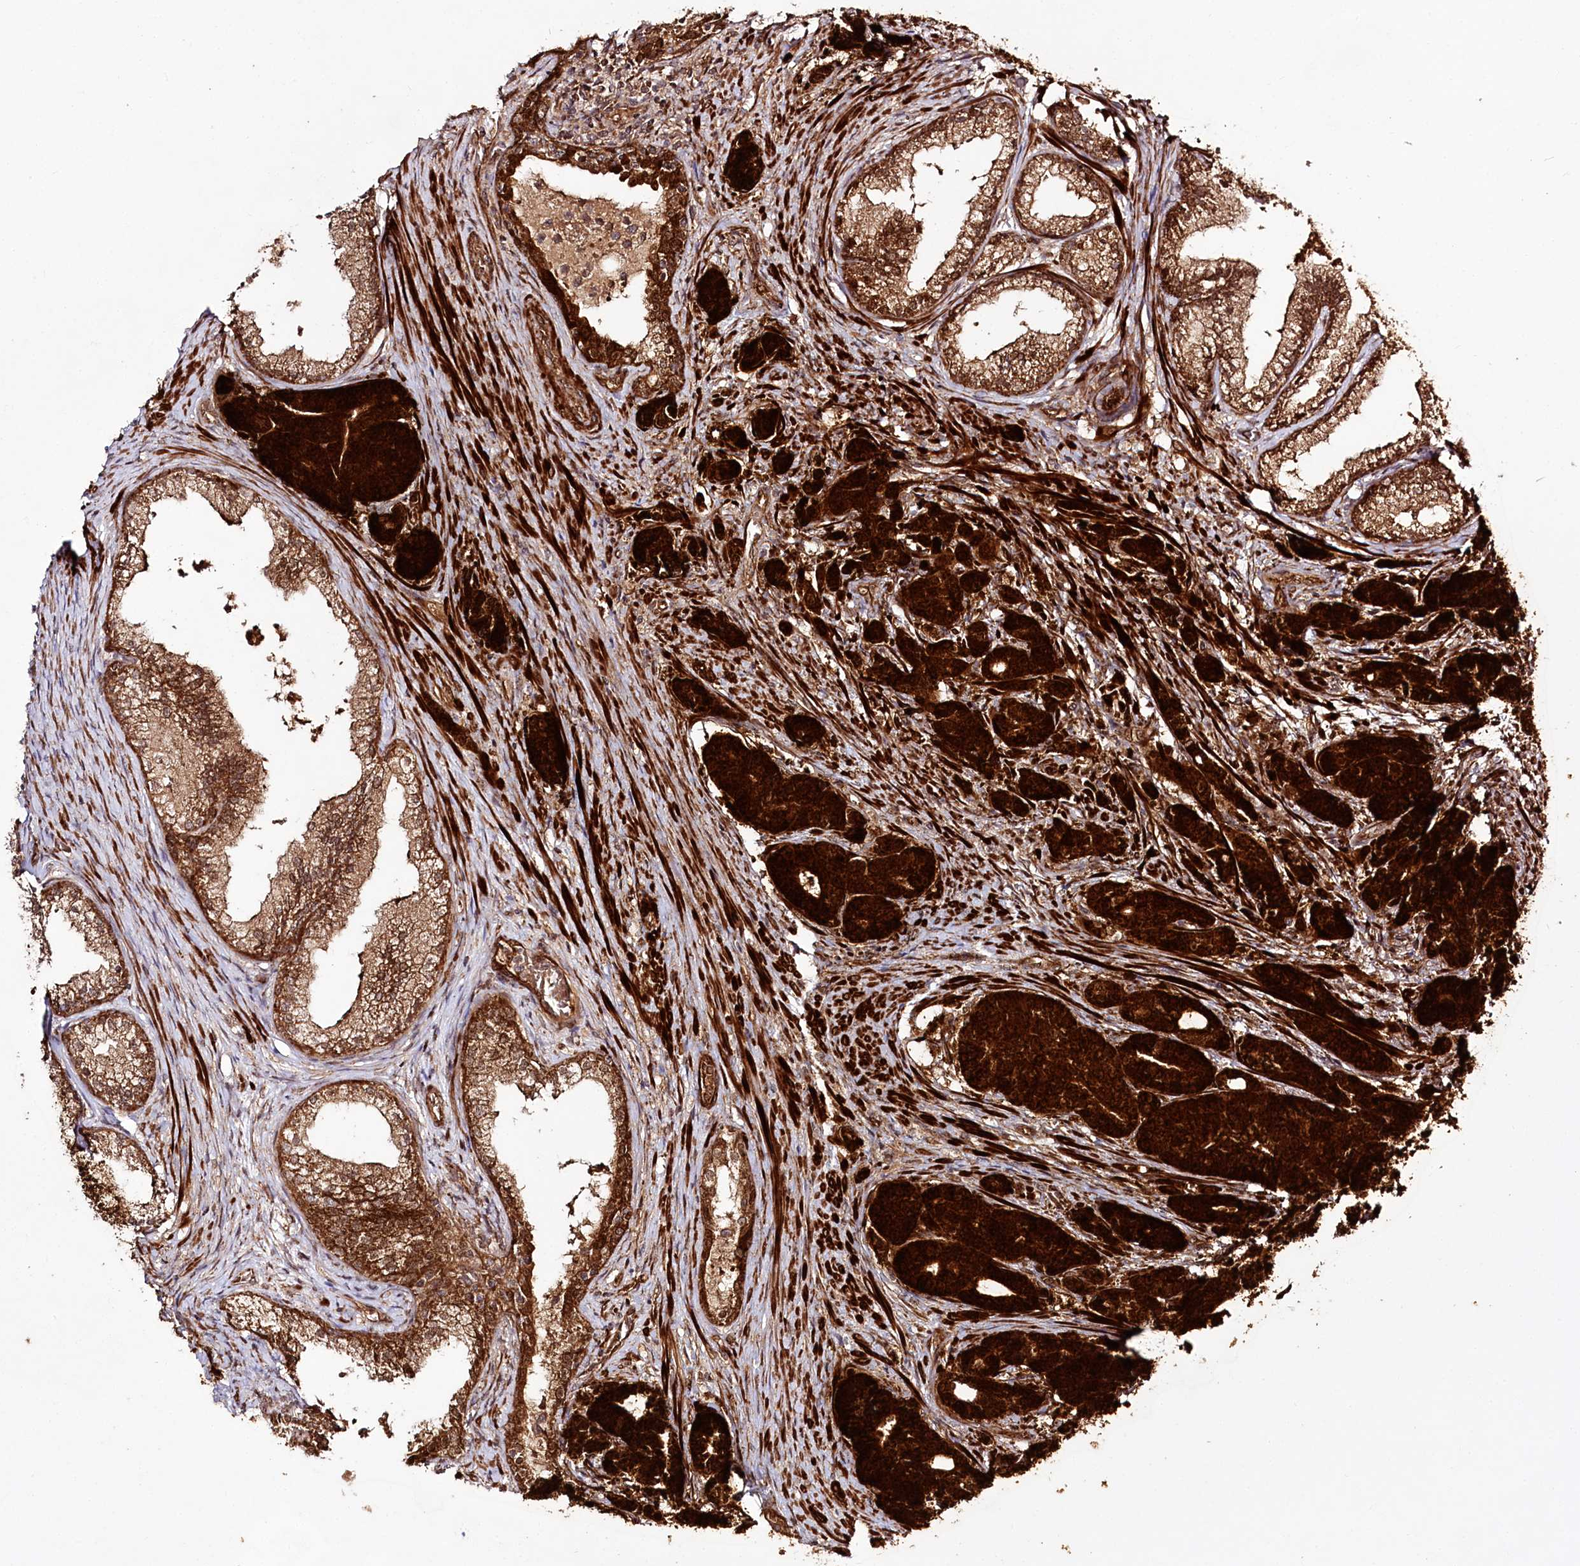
{"staining": {"intensity": "strong", "quantity": ">75%", "location": "cytoplasmic/membranous"}, "tissue": "prostate cancer", "cell_type": "Tumor cells", "image_type": "cancer", "snomed": [{"axis": "morphology", "description": "Adenocarcinoma, Low grade"}, {"axis": "topography", "description": "Prostate"}], "caption": "Immunohistochemical staining of prostate low-grade adenocarcinoma demonstrates high levels of strong cytoplasmic/membranous protein expression in about >75% of tumor cells. (DAB (3,3'-diaminobenzidine) IHC with brightfield microscopy, high magnification).", "gene": "REXO2", "patient": {"sex": "male", "age": 71}}